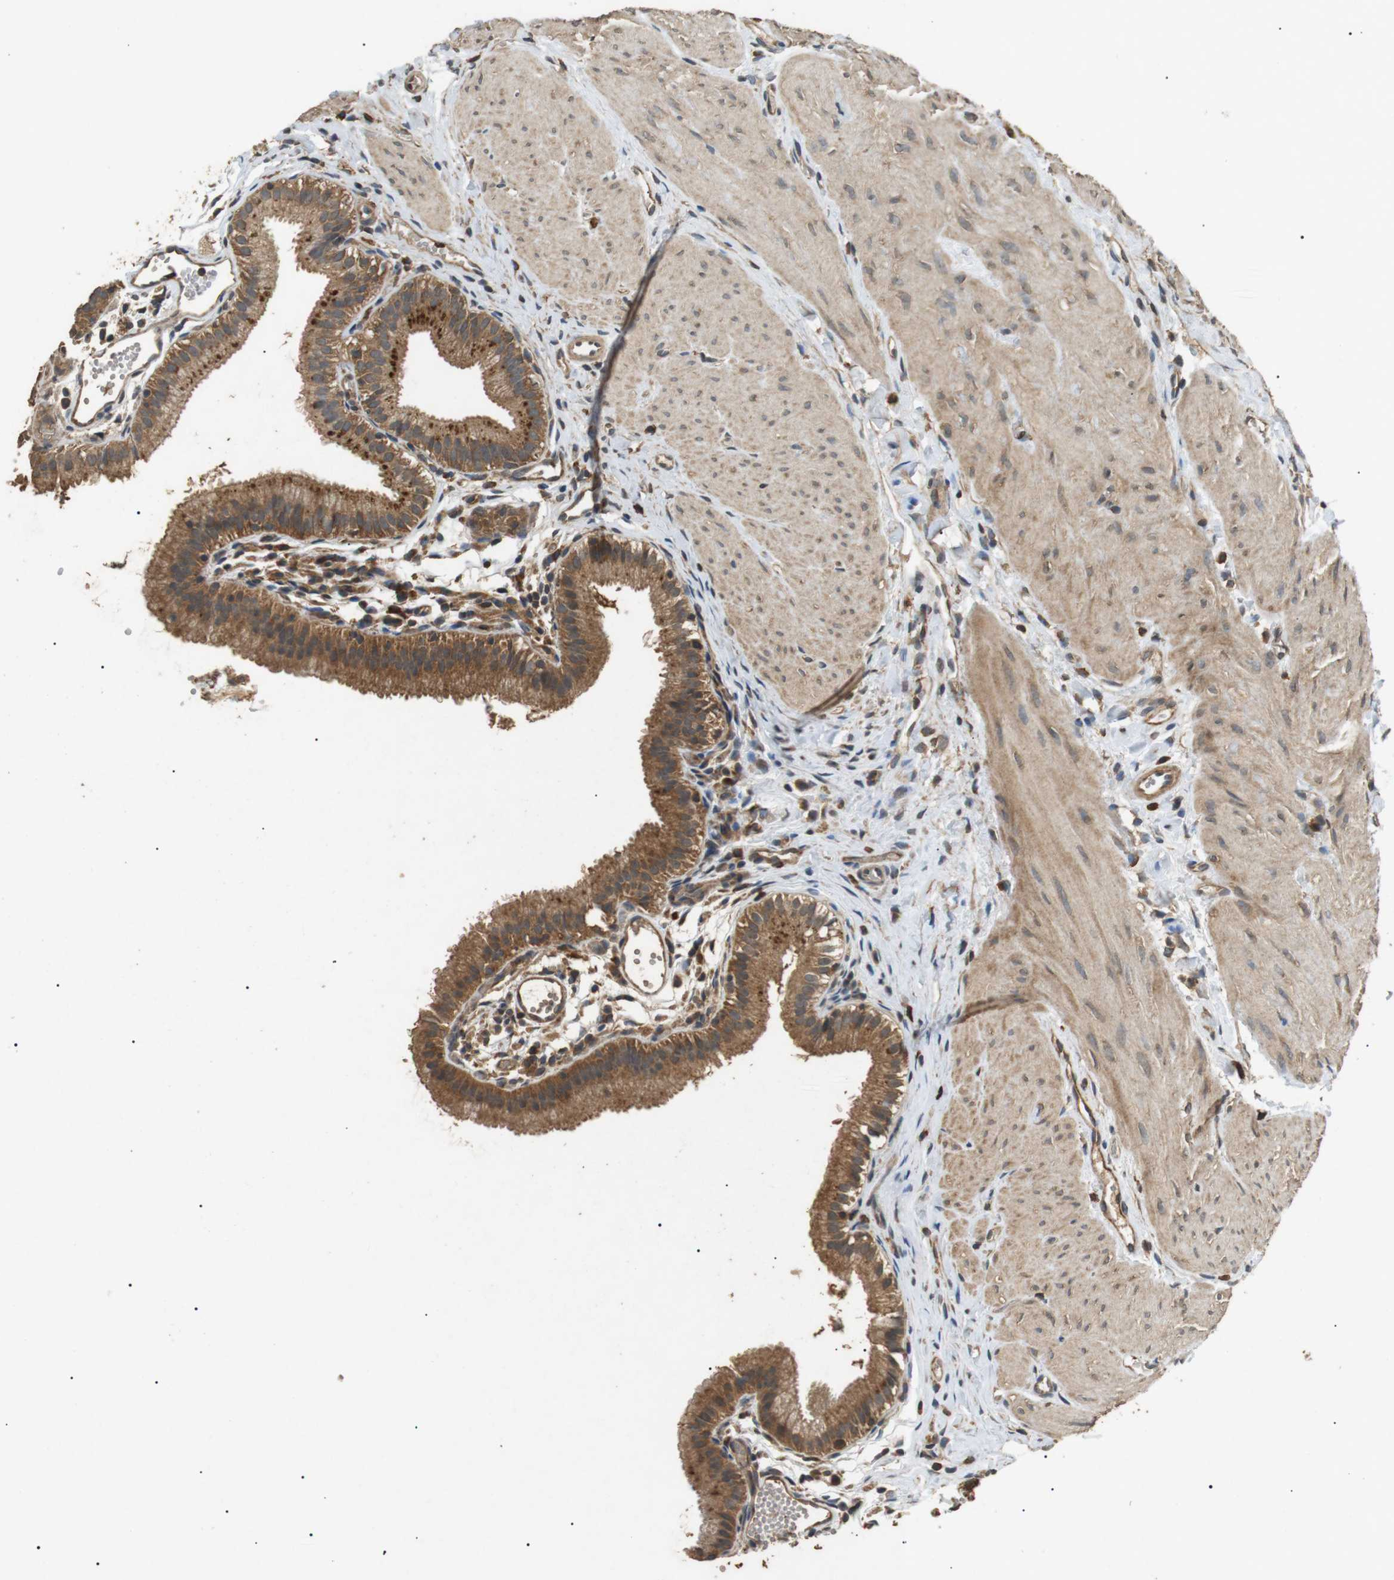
{"staining": {"intensity": "strong", "quantity": ">75%", "location": "cytoplasmic/membranous"}, "tissue": "gallbladder", "cell_type": "Glandular cells", "image_type": "normal", "snomed": [{"axis": "morphology", "description": "Normal tissue, NOS"}, {"axis": "topography", "description": "Gallbladder"}], "caption": "Immunohistochemistry (IHC) photomicrograph of normal gallbladder stained for a protein (brown), which shows high levels of strong cytoplasmic/membranous positivity in approximately >75% of glandular cells.", "gene": "TBC1D15", "patient": {"sex": "female", "age": 26}}